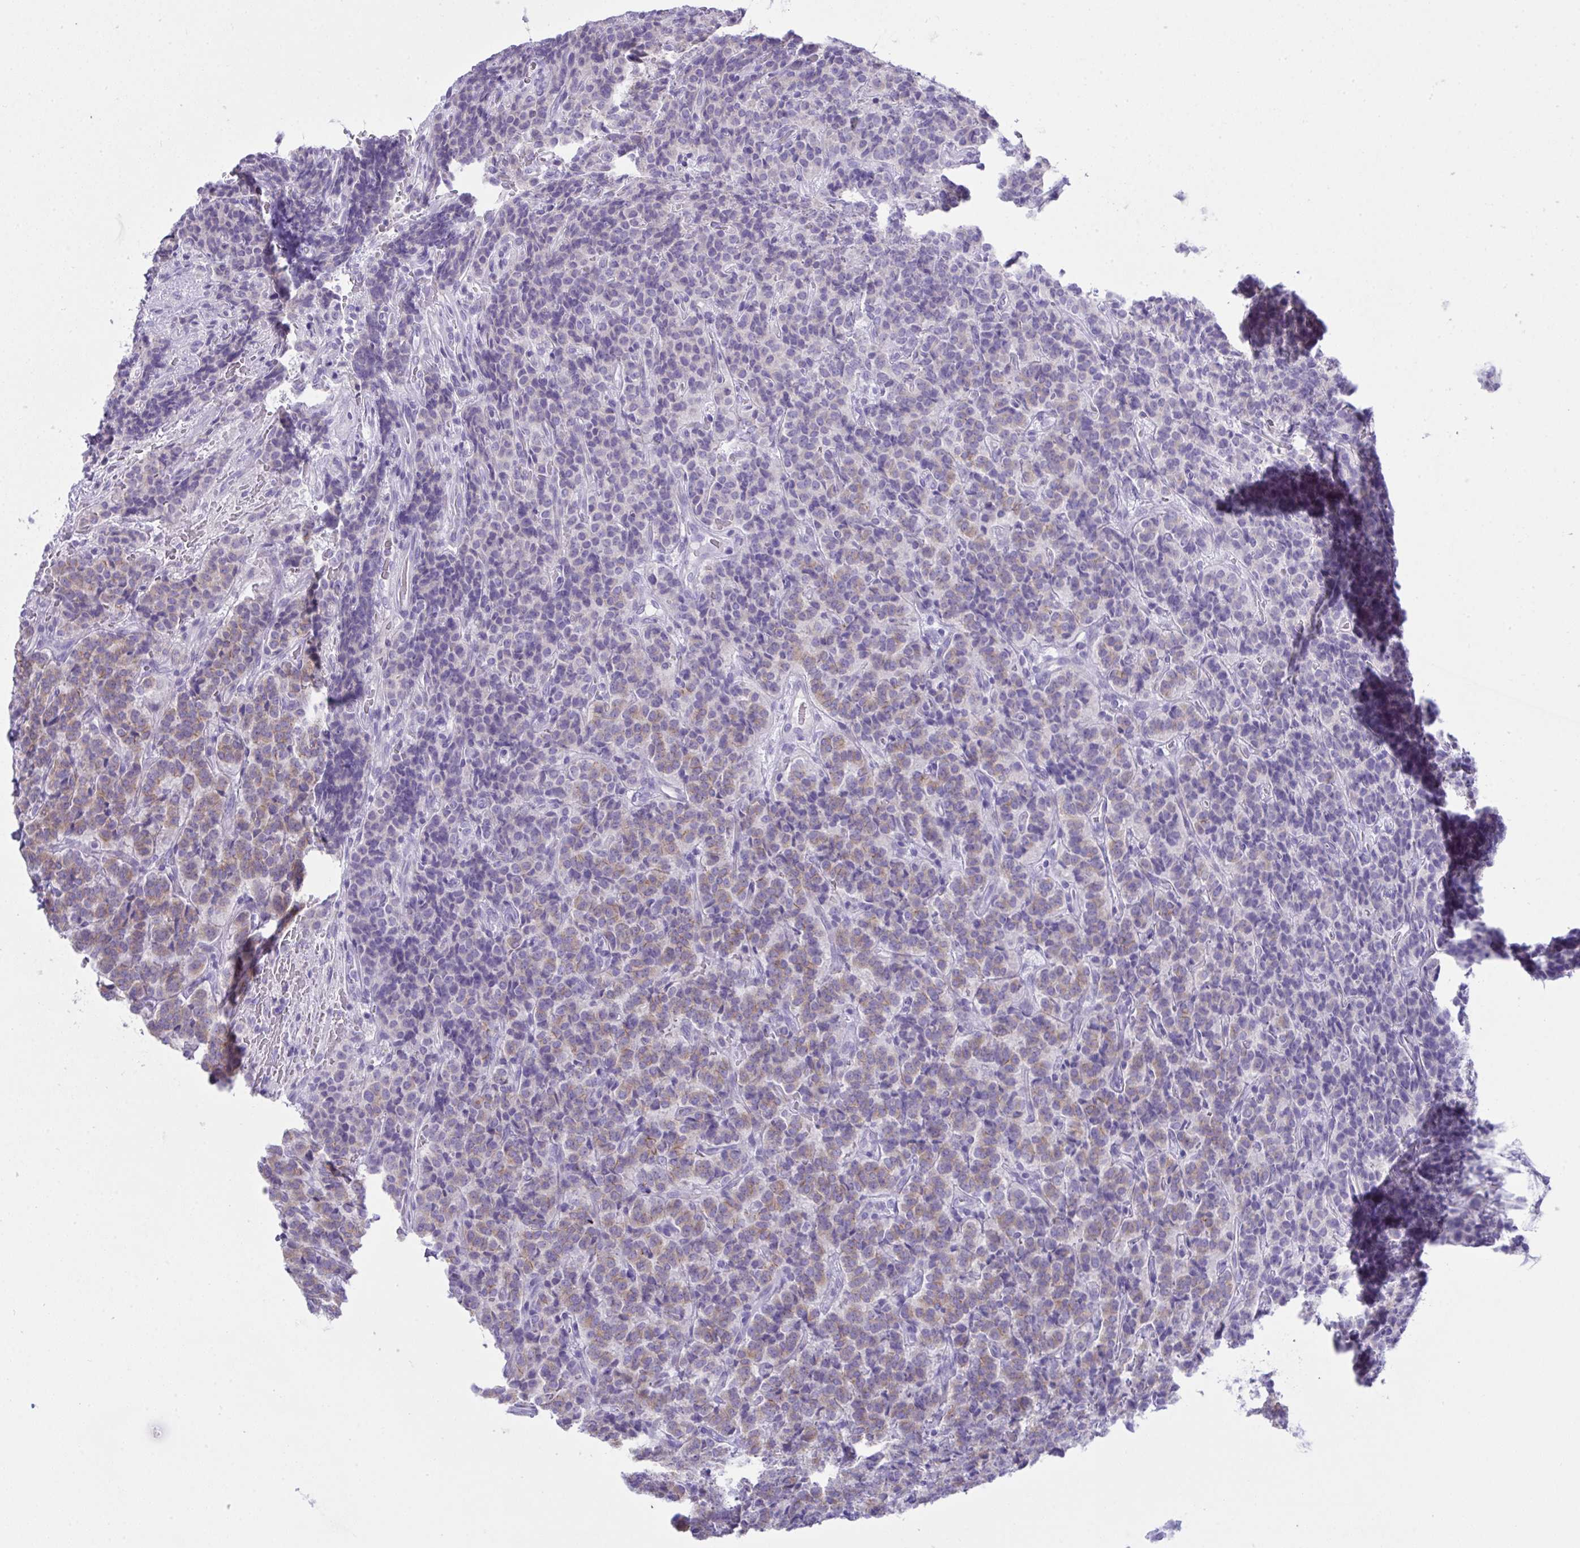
{"staining": {"intensity": "weak", "quantity": "25%-75%", "location": "cytoplasmic/membranous"}, "tissue": "carcinoid", "cell_type": "Tumor cells", "image_type": "cancer", "snomed": [{"axis": "morphology", "description": "Carcinoid, malignant, NOS"}, {"axis": "topography", "description": "Pancreas"}], "caption": "DAB immunohistochemical staining of human carcinoid exhibits weak cytoplasmic/membranous protein expression in about 25%-75% of tumor cells.", "gene": "GLB1L2", "patient": {"sex": "male", "age": 36}}